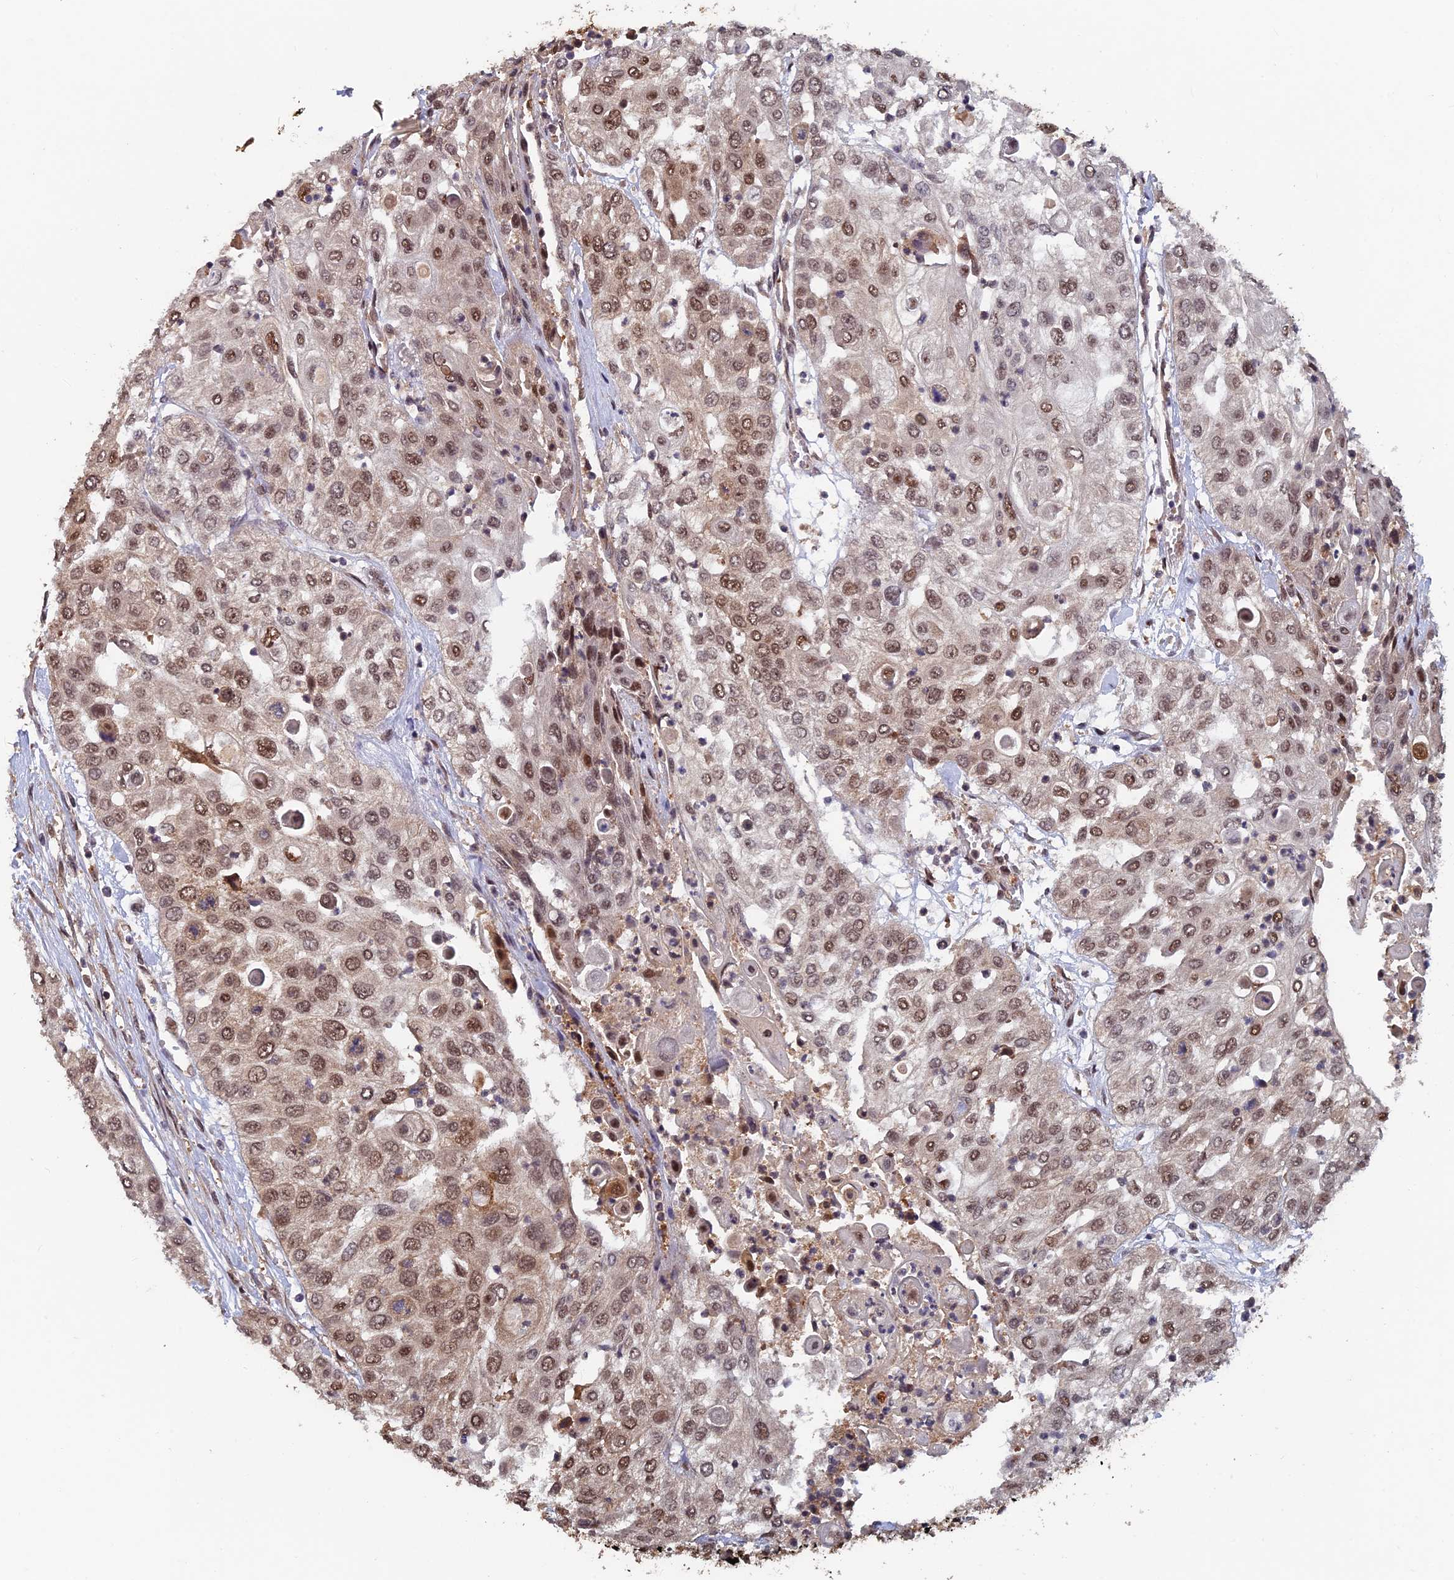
{"staining": {"intensity": "moderate", "quantity": ">75%", "location": "nuclear"}, "tissue": "urothelial cancer", "cell_type": "Tumor cells", "image_type": "cancer", "snomed": [{"axis": "morphology", "description": "Urothelial carcinoma, High grade"}, {"axis": "topography", "description": "Urinary bladder"}], "caption": "This image demonstrates IHC staining of human urothelial cancer, with medium moderate nuclear expression in about >75% of tumor cells.", "gene": "FAM53C", "patient": {"sex": "female", "age": 79}}